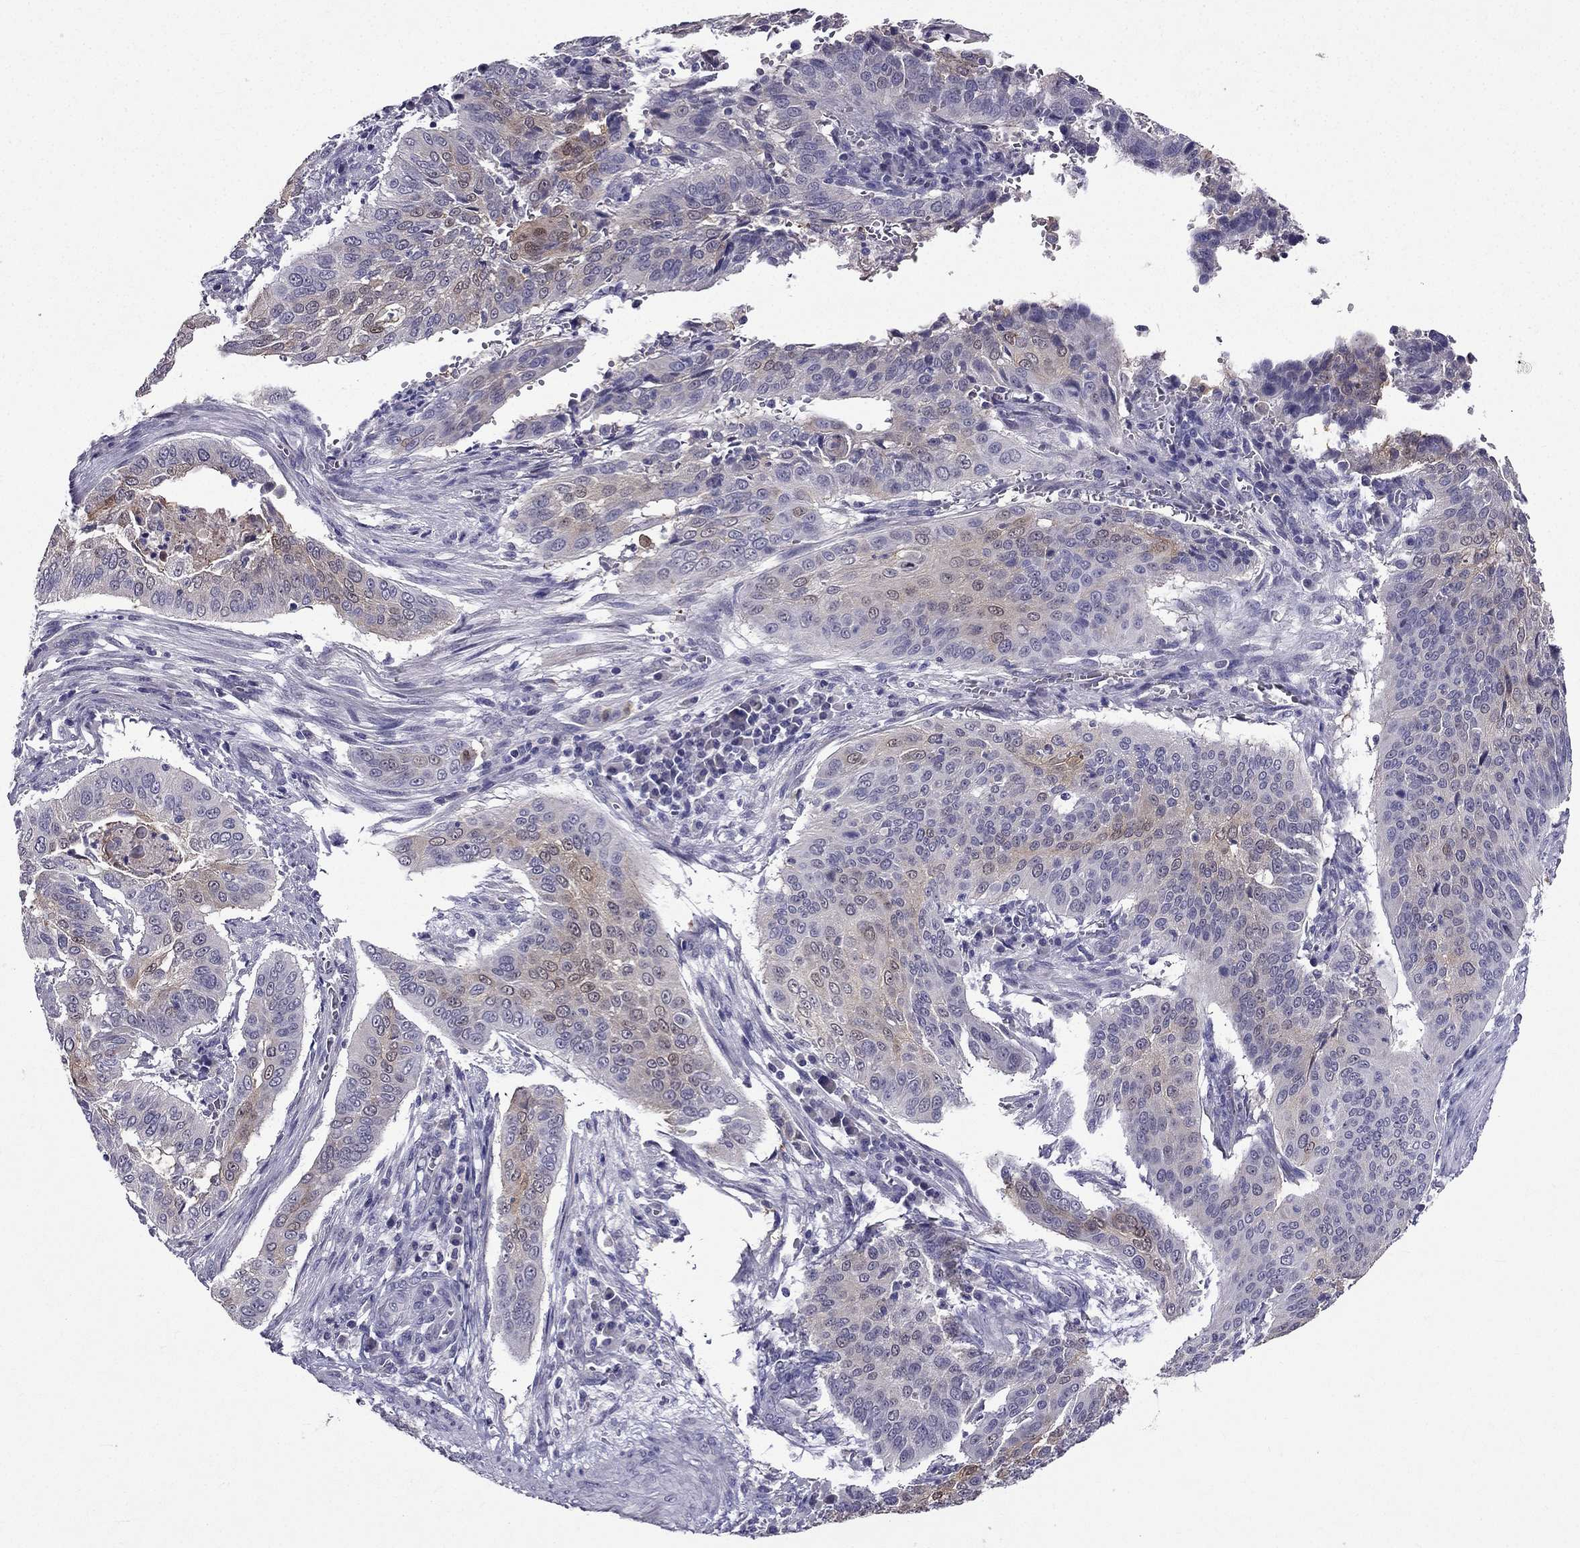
{"staining": {"intensity": "weak", "quantity": "25%-75%", "location": "cytoplasmic/membranous"}, "tissue": "cervical cancer", "cell_type": "Tumor cells", "image_type": "cancer", "snomed": [{"axis": "morphology", "description": "Squamous cell carcinoma, NOS"}, {"axis": "topography", "description": "Cervix"}], "caption": "Immunohistochemistry photomicrograph of neoplastic tissue: cervical cancer stained using immunohistochemistry (IHC) displays low levels of weak protein expression localized specifically in the cytoplasmic/membranous of tumor cells, appearing as a cytoplasmic/membranous brown color.", "gene": "DUSP15", "patient": {"sex": "female", "age": 39}}